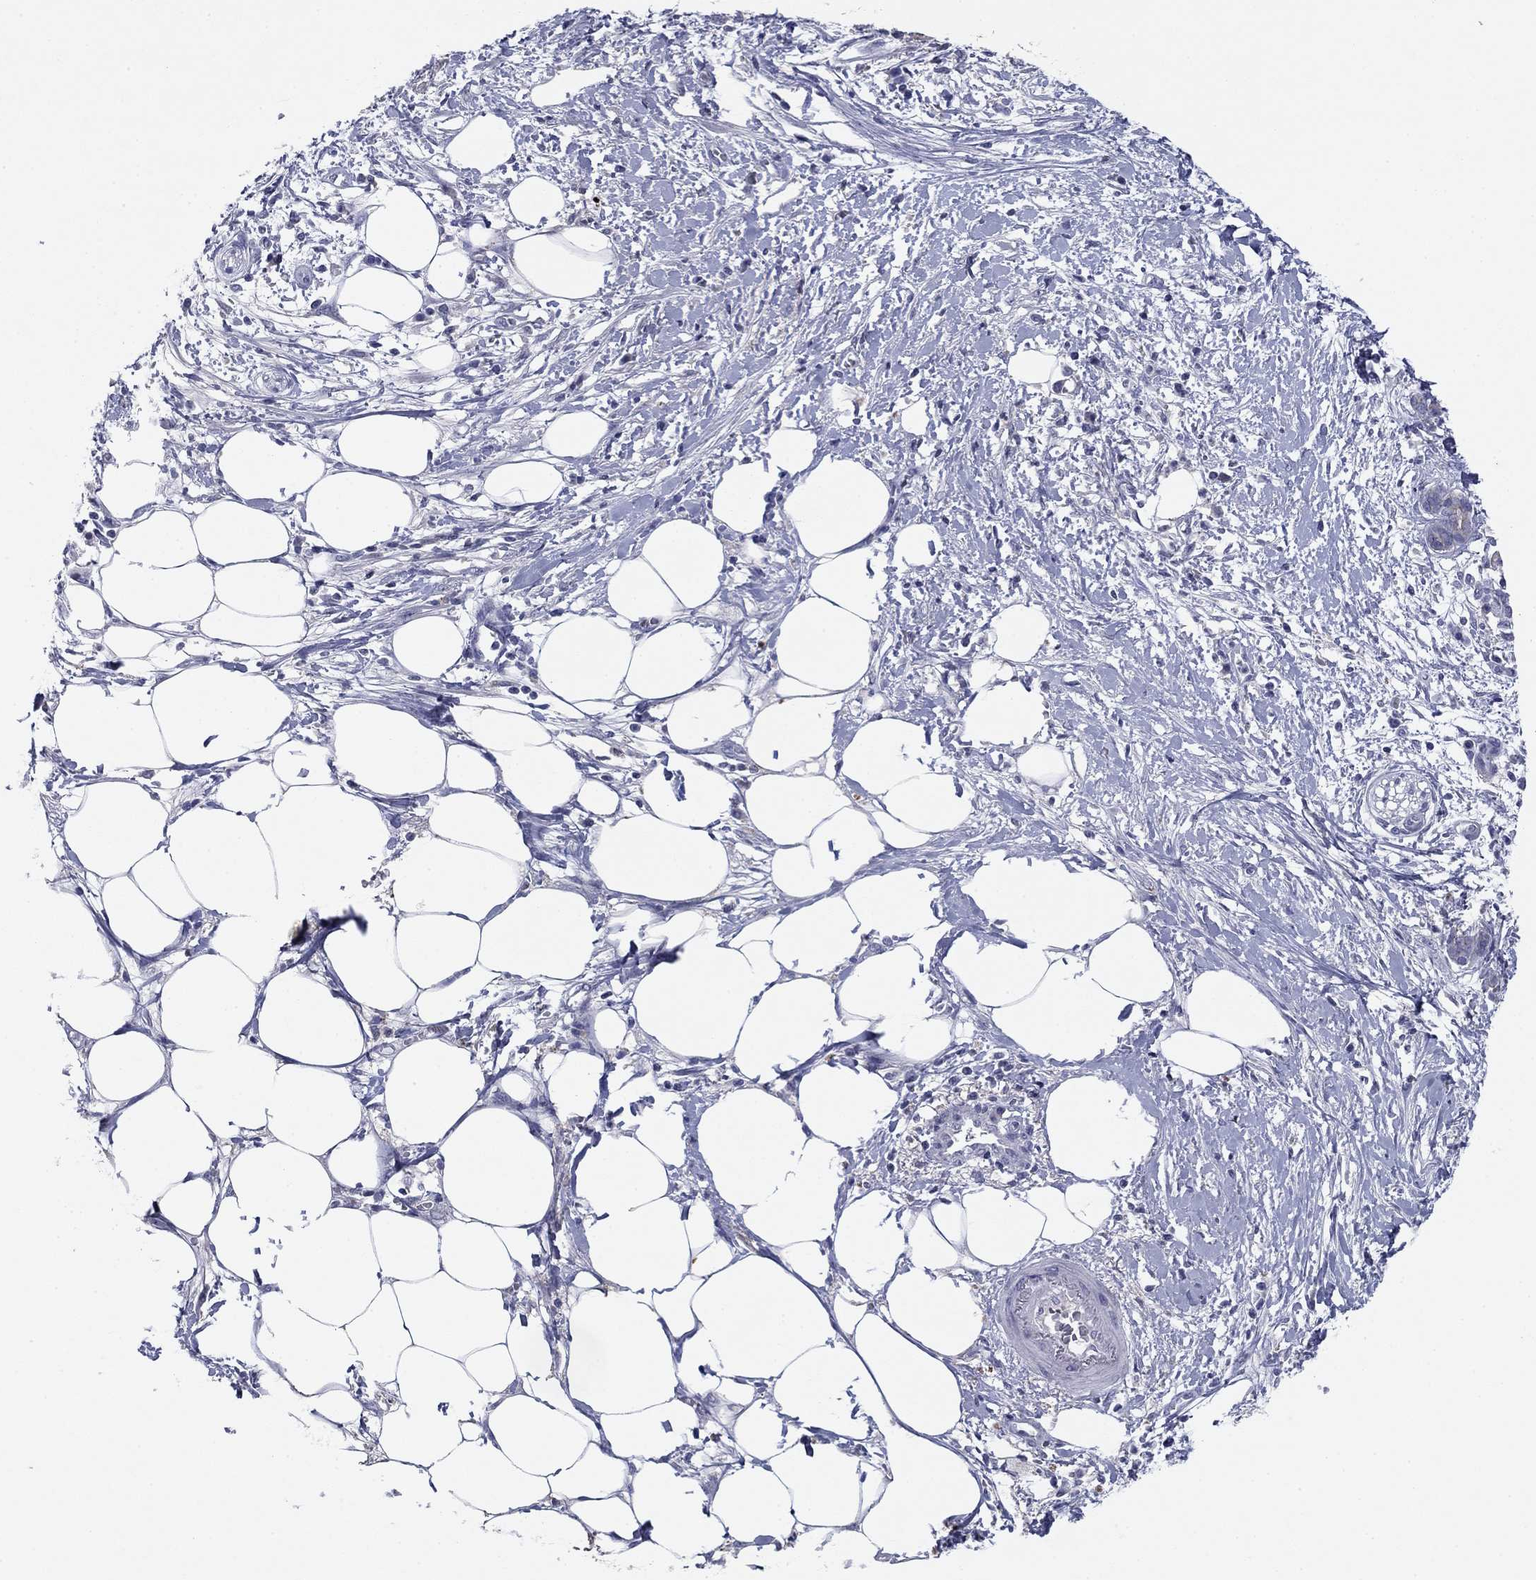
{"staining": {"intensity": "negative", "quantity": "none", "location": "none"}, "tissue": "pancreatic cancer", "cell_type": "Tumor cells", "image_type": "cancer", "snomed": [{"axis": "morphology", "description": "Adenocarcinoma, NOS"}, {"axis": "topography", "description": "Pancreas"}], "caption": "Image shows no protein expression in tumor cells of adenocarcinoma (pancreatic) tissue.", "gene": "CNTNAP4", "patient": {"sex": "male", "age": 72}}